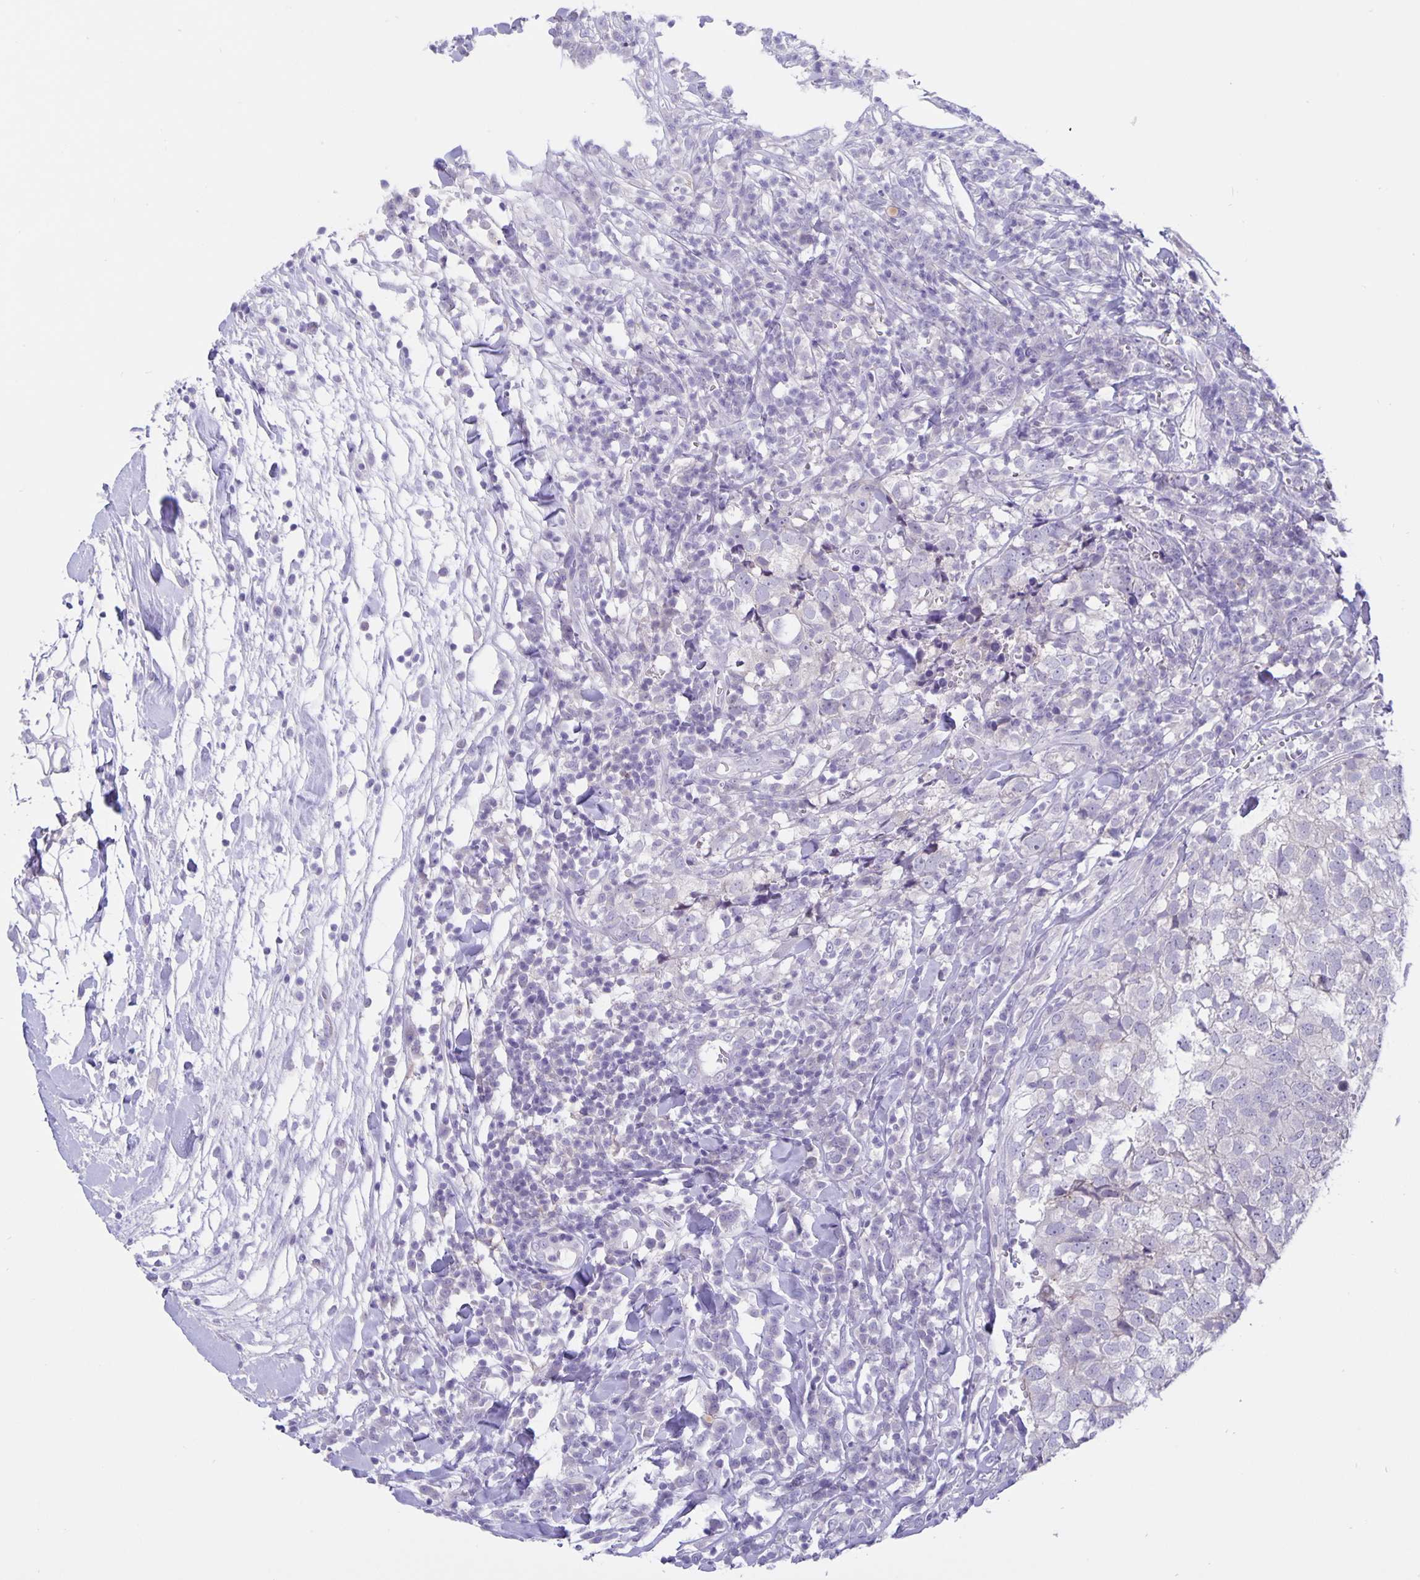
{"staining": {"intensity": "negative", "quantity": "none", "location": "none"}, "tissue": "breast cancer", "cell_type": "Tumor cells", "image_type": "cancer", "snomed": [{"axis": "morphology", "description": "Duct carcinoma"}, {"axis": "topography", "description": "Breast"}], "caption": "Immunohistochemical staining of intraductal carcinoma (breast) reveals no significant expression in tumor cells.", "gene": "ERMN", "patient": {"sex": "female", "age": 30}}